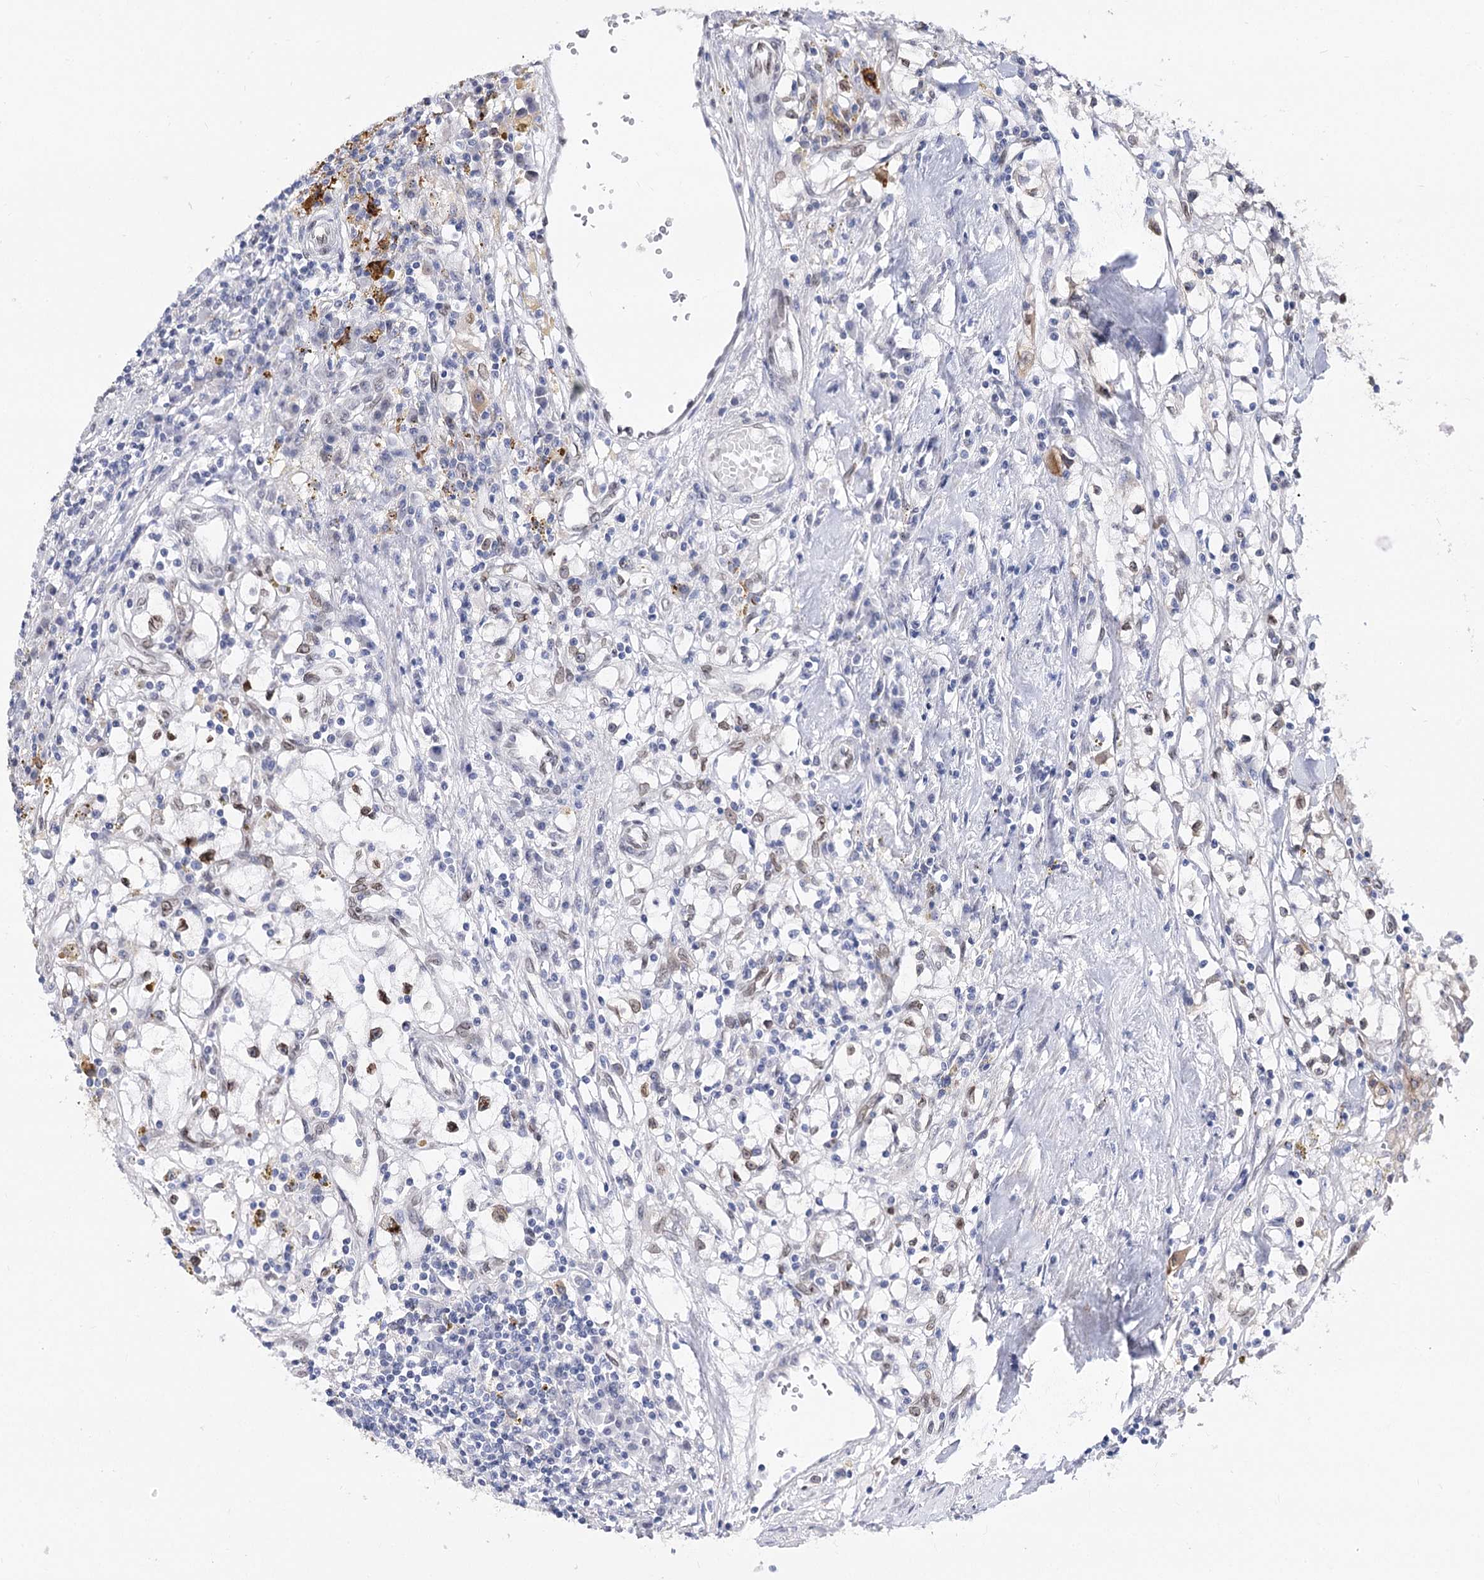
{"staining": {"intensity": "moderate", "quantity": "<25%", "location": "cytoplasmic/membranous"}, "tissue": "renal cancer", "cell_type": "Tumor cells", "image_type": "cancer", "snomed": [{"axis": "morphology", "description": "Adenocarcinoma, NOS"}, {"axis": "topography", "description": "Kidney"}], "caption": "The histopathology image exhibits a brown stain indicating the presence of a protein in the cytoplasmic/membranous of tumor cells in adenocarcinoma (renal).", "gene": "TMEM201", "patient": {"sex": "male", "age": 56}}